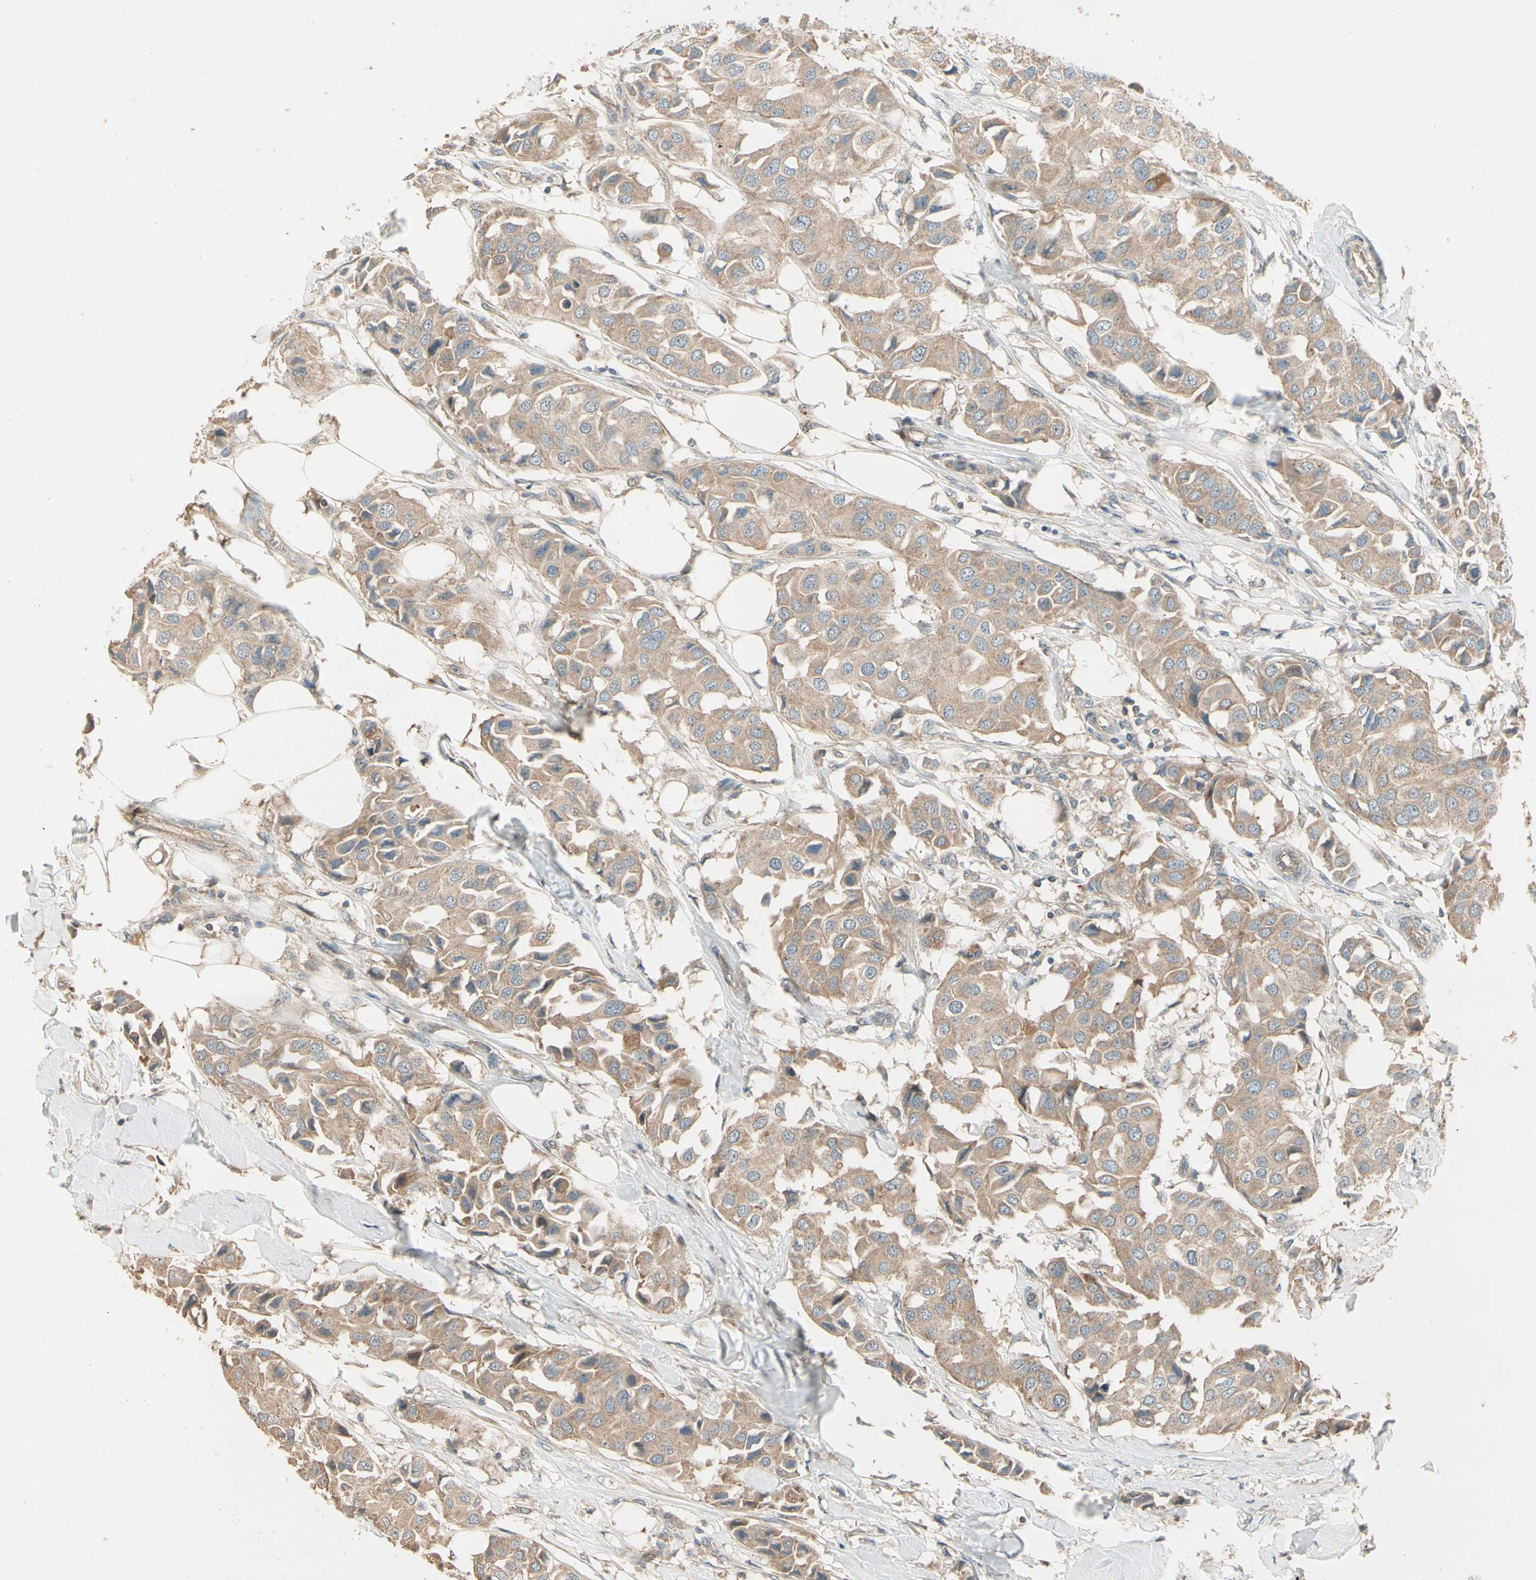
{"staining": {"intensity": "moderate", "quantity": ">75%", "location": "cytoplasmic/membranous"}, "tissue": "breast cancer", "cell_type": "Tumor cells", "image_type": "cancer", "snomed": [{"axis": "morphology", "description": "Duct carcinoma"}, {"axis": "topography", "description": "Breast"}], "caption": "Immunohistochemistry (IHC) (DAB) staining of breast cancer exhibits moderate cytoplasmic/membranous protein expression in approximately >75% of tumor cells.", "gene": "TNFRSF21", "patient": {"sex": "female", "age": 80}}